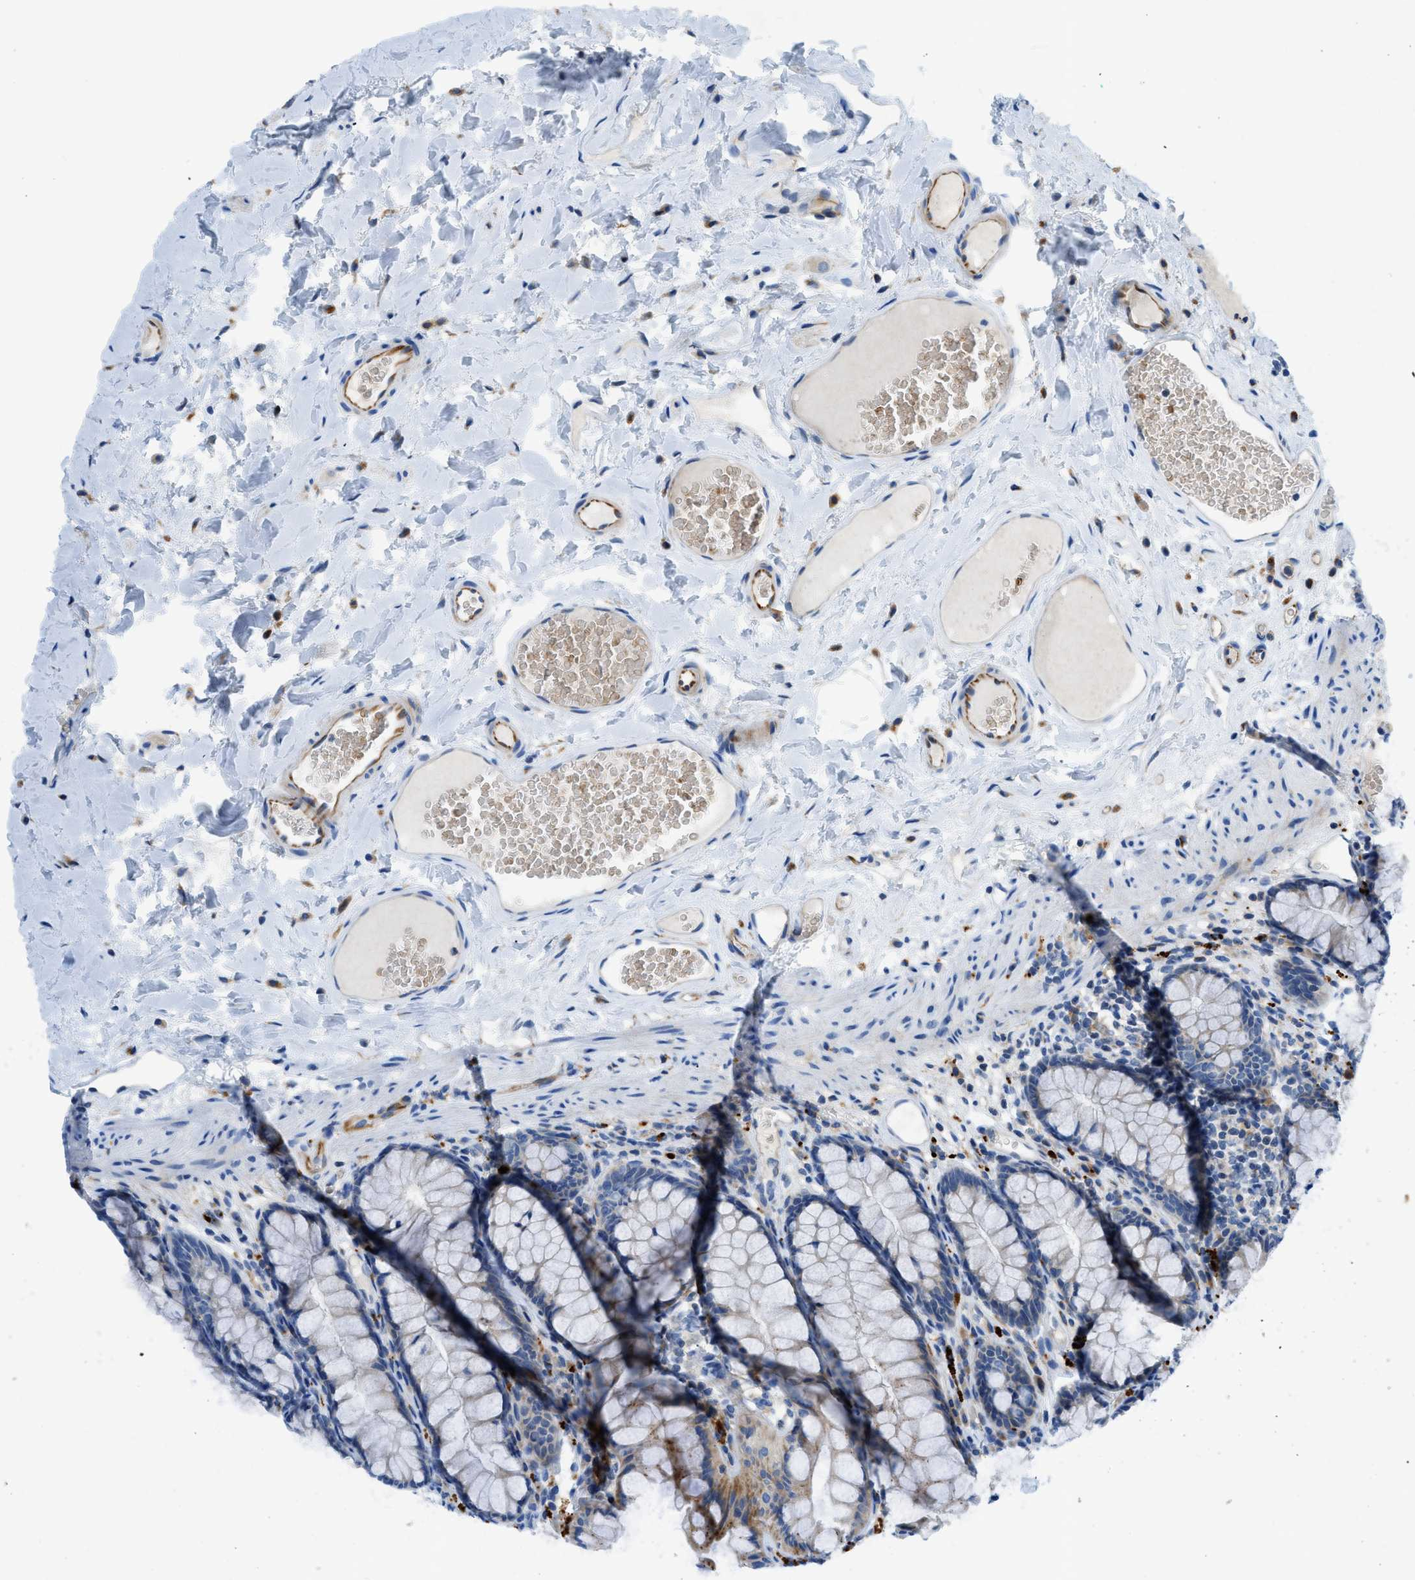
{"staining": {"intensity": "moderate", "quantity": "25%-75%", "location": "cytoplasmic/membranous"}, "tissue": "colon", "cell_type": "Endothelial cells", "image_type": "normal", "snomed": [{"axis": "morphology", "description": "Normal tissue, NOS"}, {"axis": "topography", "description": "Colon"}], "caption": "Immunohistochemistry (IHC) of benign human colon demonstrates medium levels of moderate cytoplasmic/membranous expression in about 25%-75% of endothelial cells. (DAB (3,3'-diaminobenzidine) IHC with brightfield microscopy, high magnification).", "gene": "ZNF831", "patient": {"sex": "female", "age": 55}}